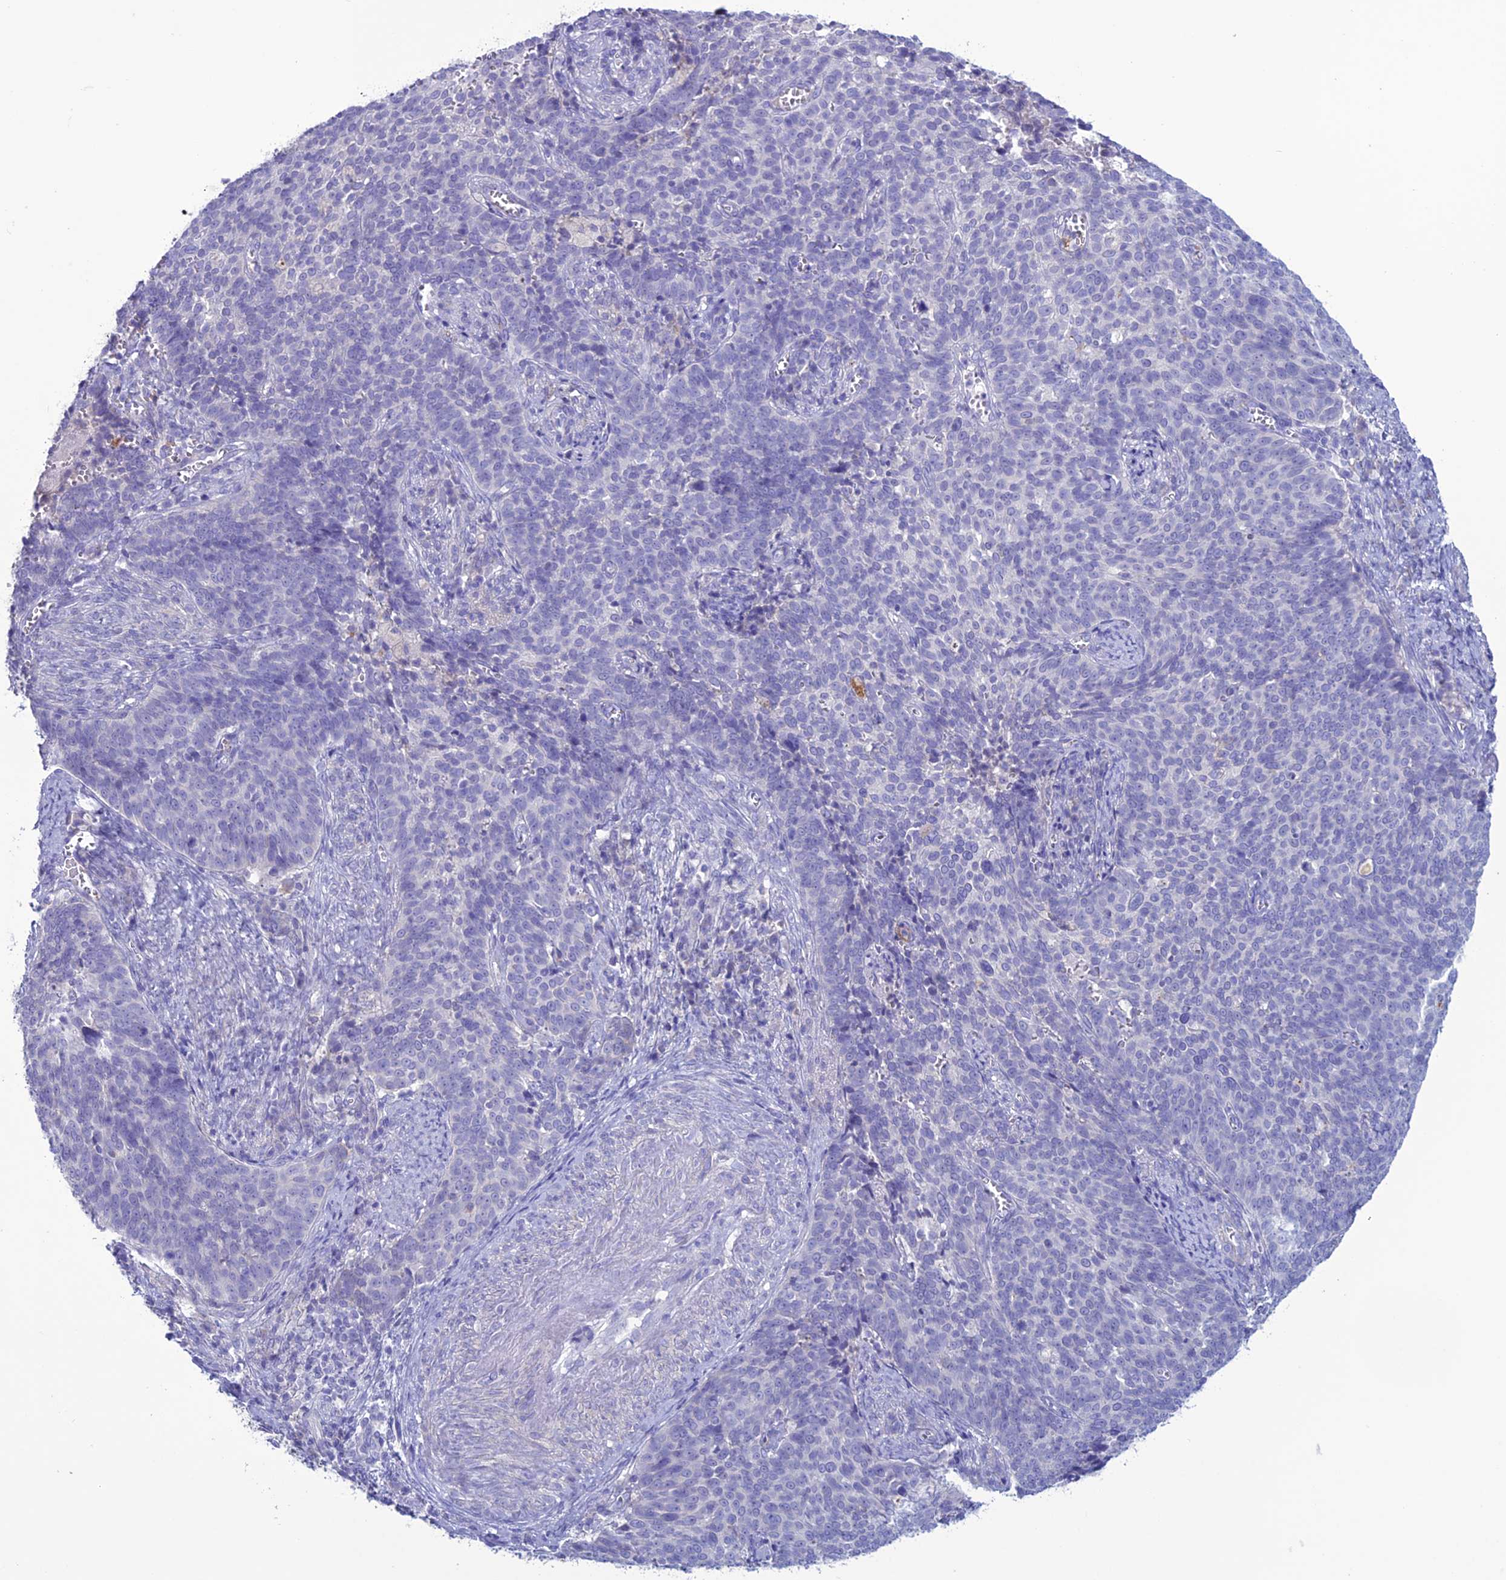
{"staining": {"intensity": "negative", "quantity": "none", "location": "none"}, "tissue": "cervical cancer", "cell_type": "Tumor cells", "image_type": "cancer", "snomed": [{"axis": "morphology", "description": "Normal tissue, NOS"}, {"axis": "morphology", "description": "Squamous cell carcinoma, NOS"}, {"axis": "topography", "description": "Cervix"}], "caption": "IHC image of neoplastic tissue: human squamous cell carcinoma (cervical) stained with DAB shows no significant protein staining in tumor cells. Nuclei are stained in blue.", "gene": "CLEC2L", "patient": {"sex": "female", "age": 39}}